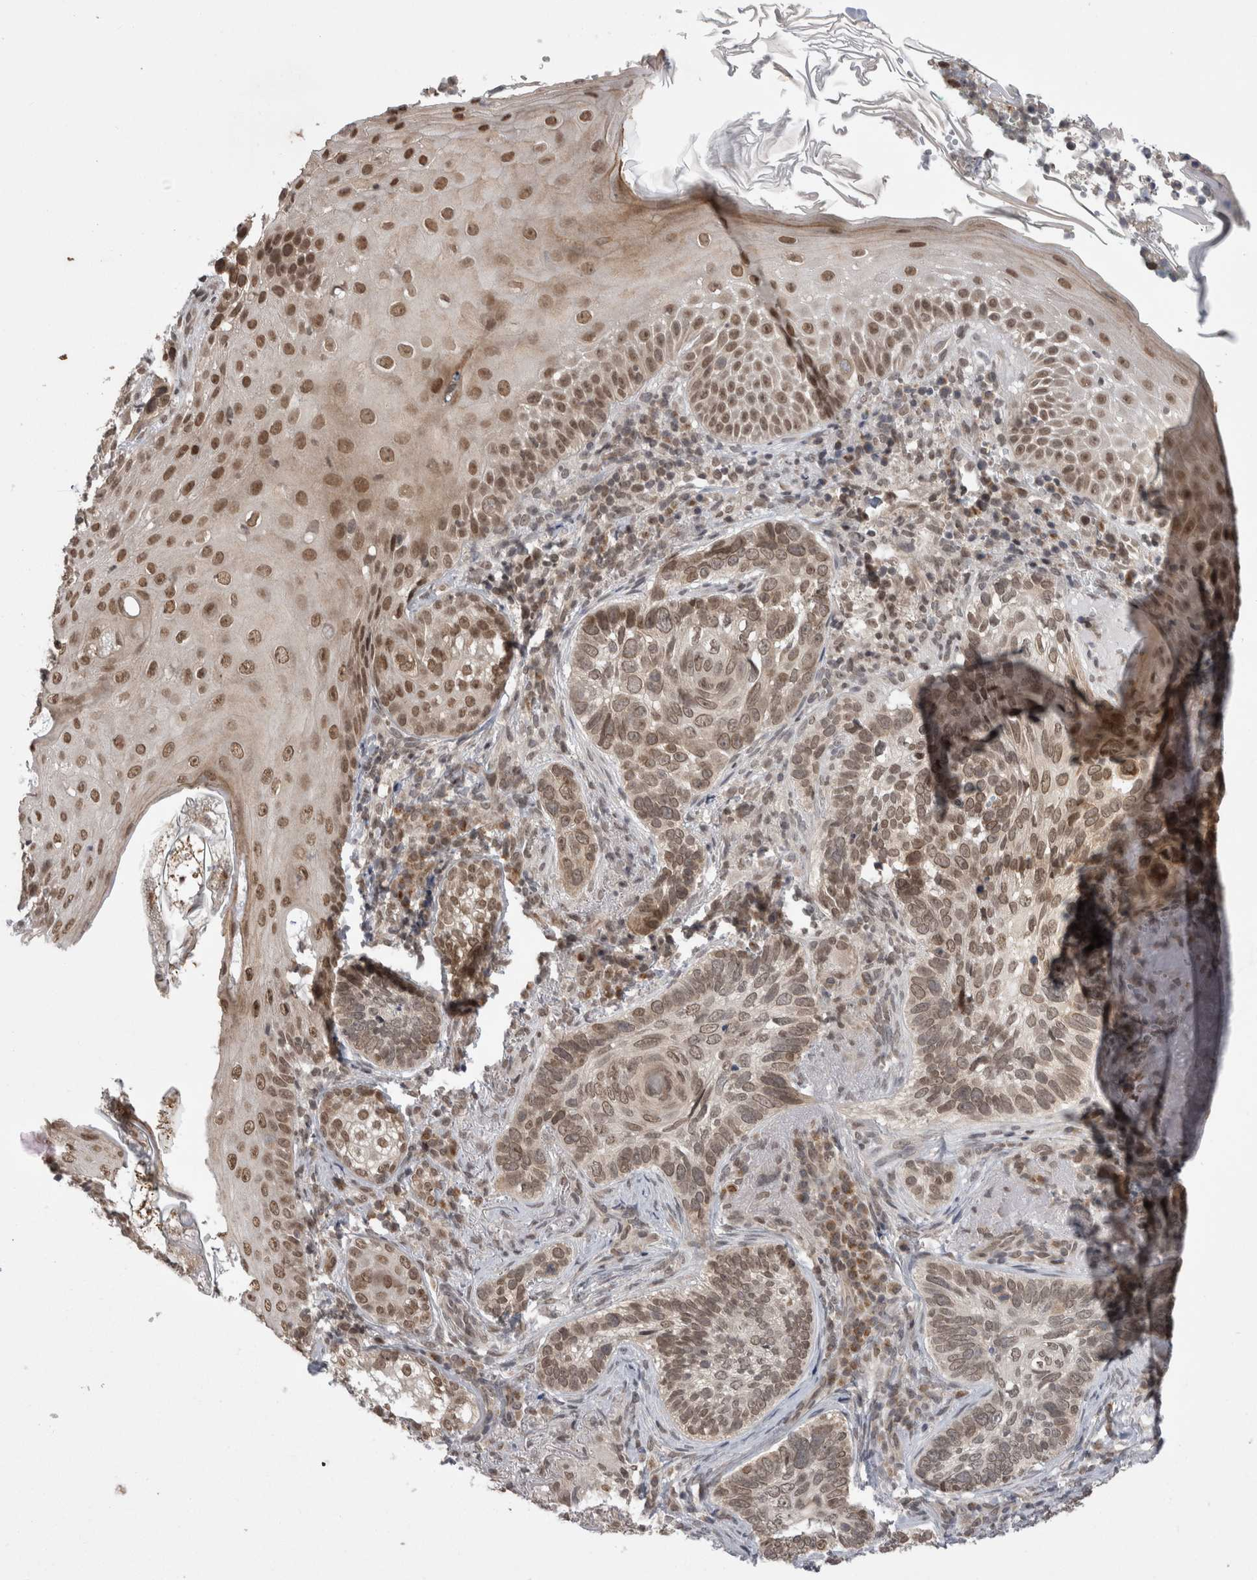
{"staining": {"intensity": "moderate", "quantity": ">75%", "location": "nuclear"}, "tissue": "skin cancer", "cell_type": "Tumor cells", "image_type": "cancer", "snomed": [{"axis": "morphology", "description": "Basal cell carcinoma"}, {"axis": "topography", "description": "Skin"}], "caption": "Protein expression analysis of human skin cancer (basal cell carcinoma) reveals moderate nuclear staining in approximately >75% of tumor cells. The staining was performed using DAB to visualize the protein expression in brown, while the nuclei were stained in blue with hematoxylin (Magnification: 20x).", "gene": "ZNF341", "patient": {"sex": "female", "age": 89}}